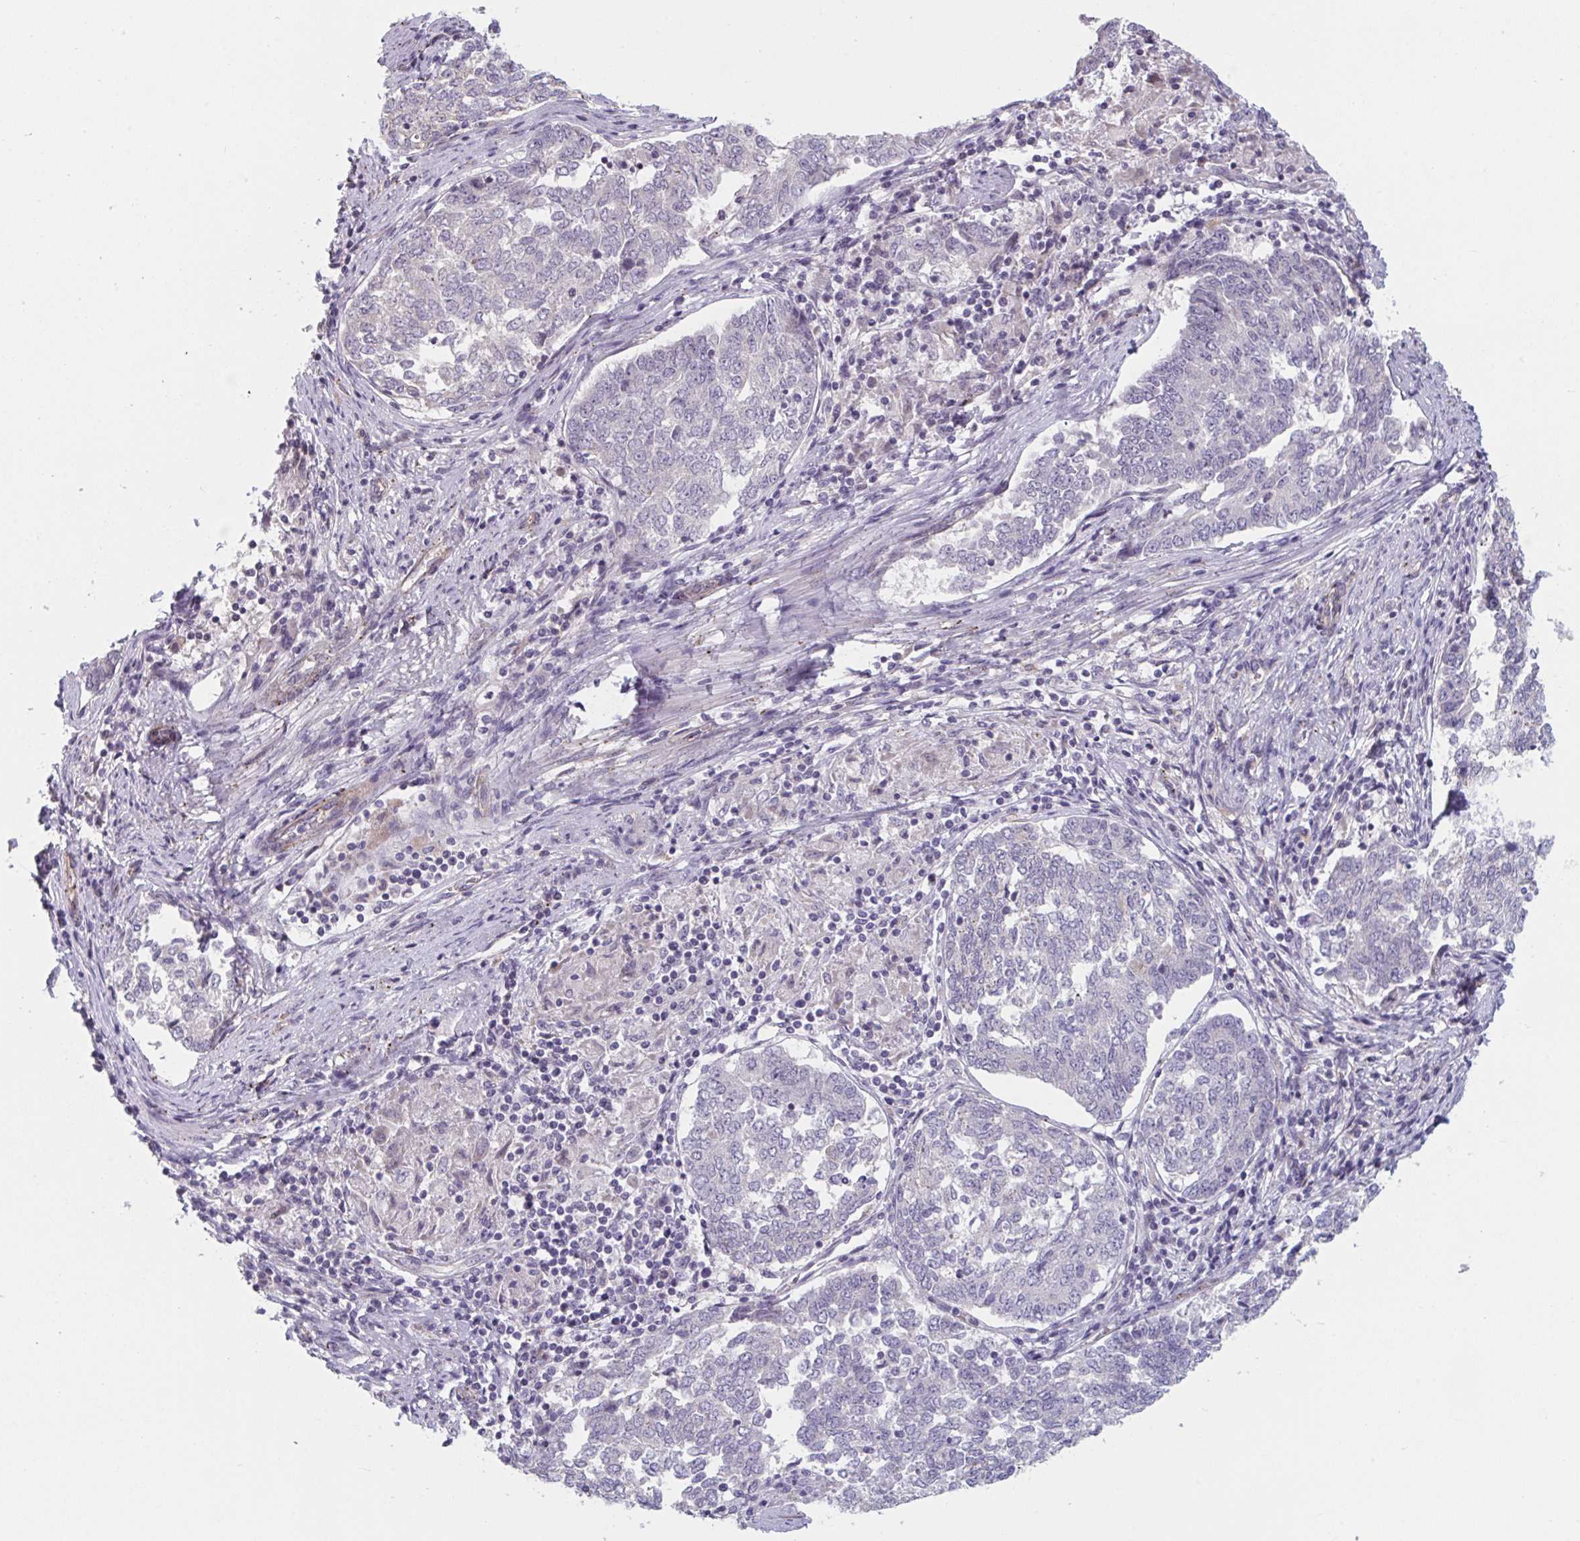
{"staining": {"intensity": "negative", "quantity": "none", "location": "none"}, "tissue": "endometrial cancer", "cell_type": "Tumor cells", "image_type": "cancer", "snomed": [{"axis": "morphology", "description": "Adenocarcinoma, NOS"}, {"axis": "topography", "description": "Endometrium"}], "caption": "Tumor cells show no significant expression in endometrial adenocarcinoma. (Brightfield microscopy of DAB immunohistochemistry at high magnification).", "gene": "TNFSF10", "patient": {"sex": "female", "age": 80}}